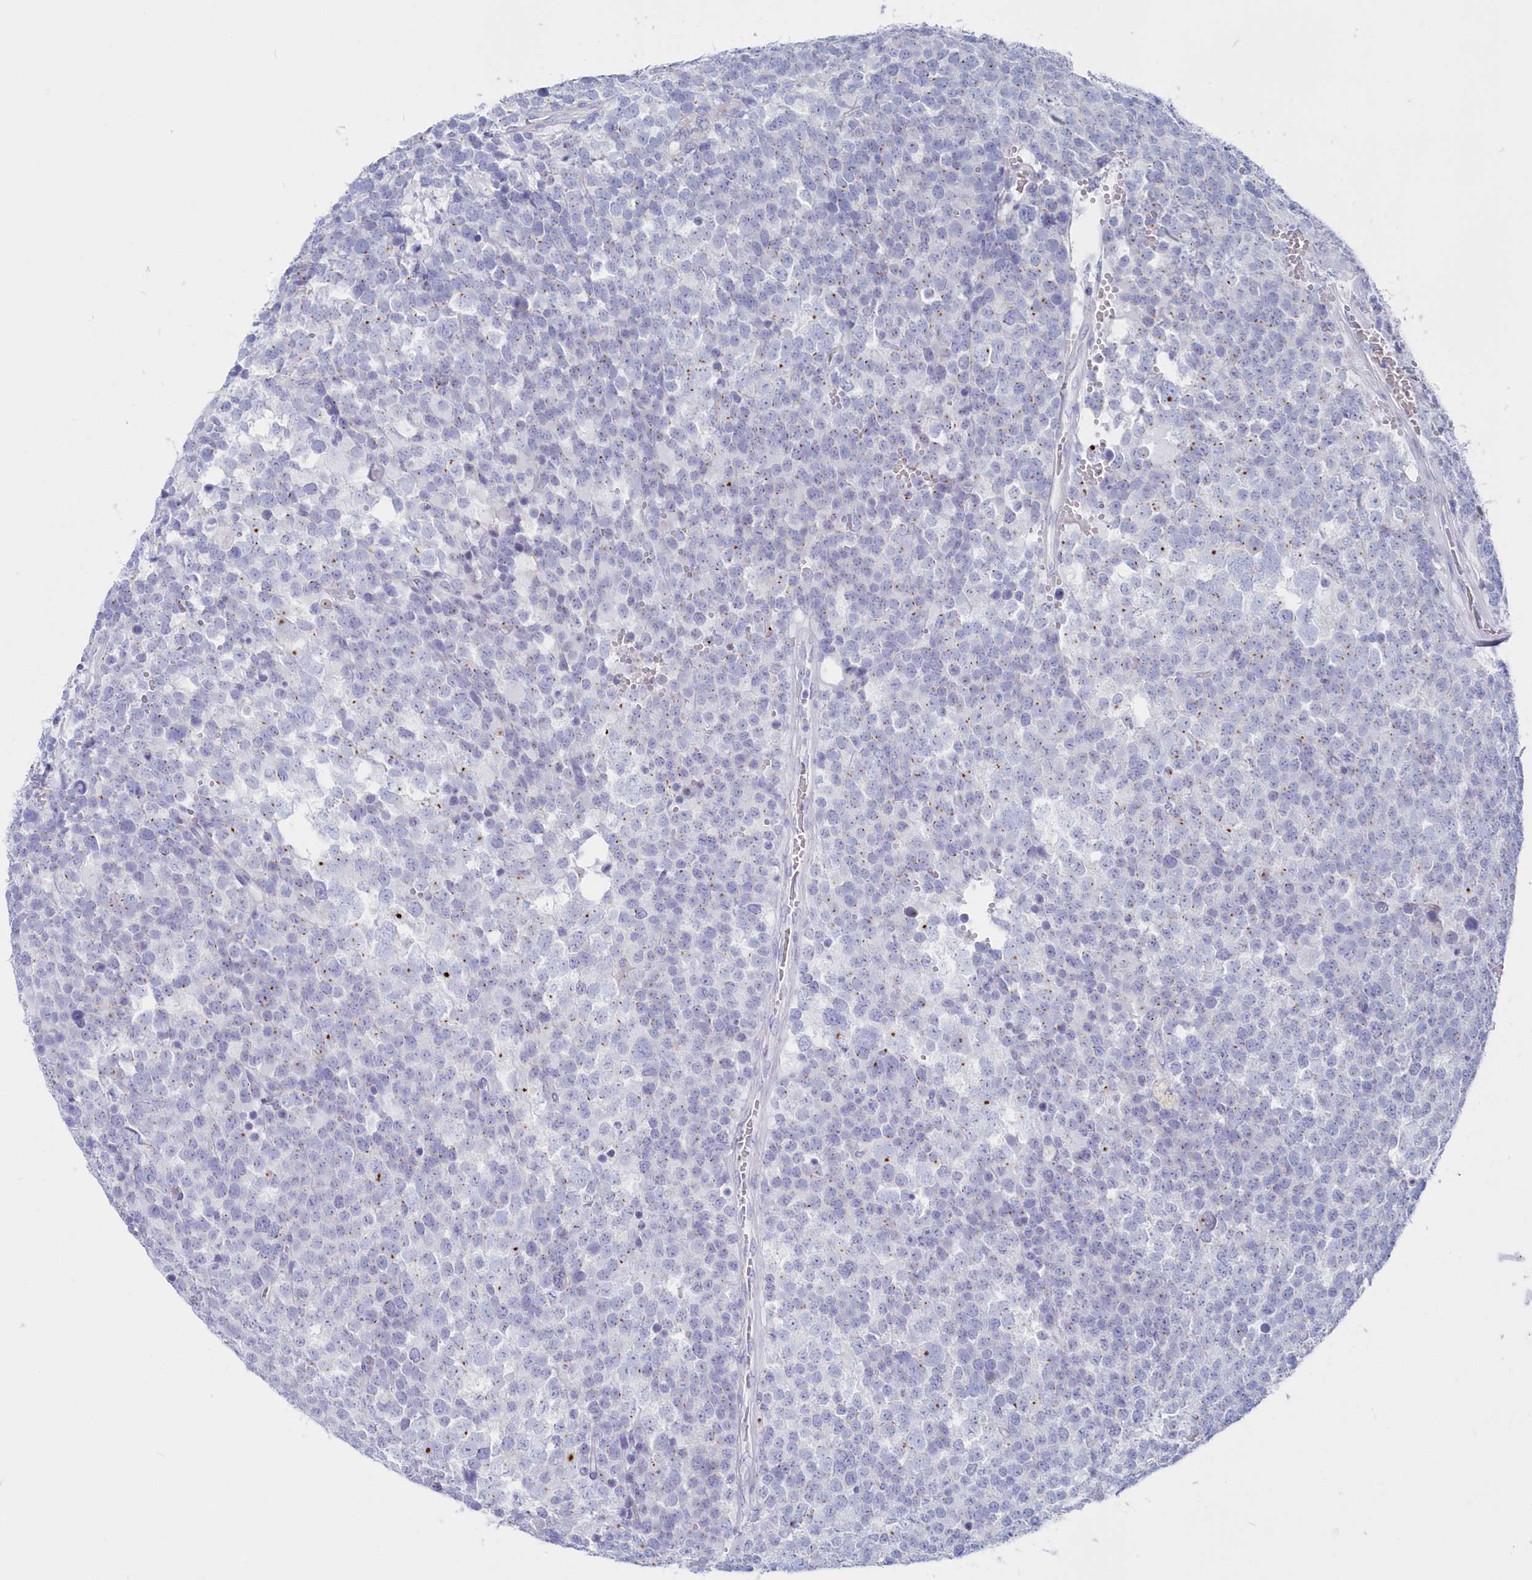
{"staining": {"intensity": "negative", "quantity": "none", "location": "none"}, "tissue": "testis cancer", "cell_type": "Tumor cells", "image_type": "cancer", "snomed": [{"axis": "morphology", "description": "Seminoma, NOS"}, {"axis": "topography", "description": "Testis"}], "caption": "Immunohistochemistry (IHC) photomicrograph of neoplastic tissue: testis seminoma stained with DAB (3,3'-diaminobenzidine) reveals no significant protein staining in tumor cells.", "gene": "CSNK1G2", "patient": {"sex": "male", "age": 71}}